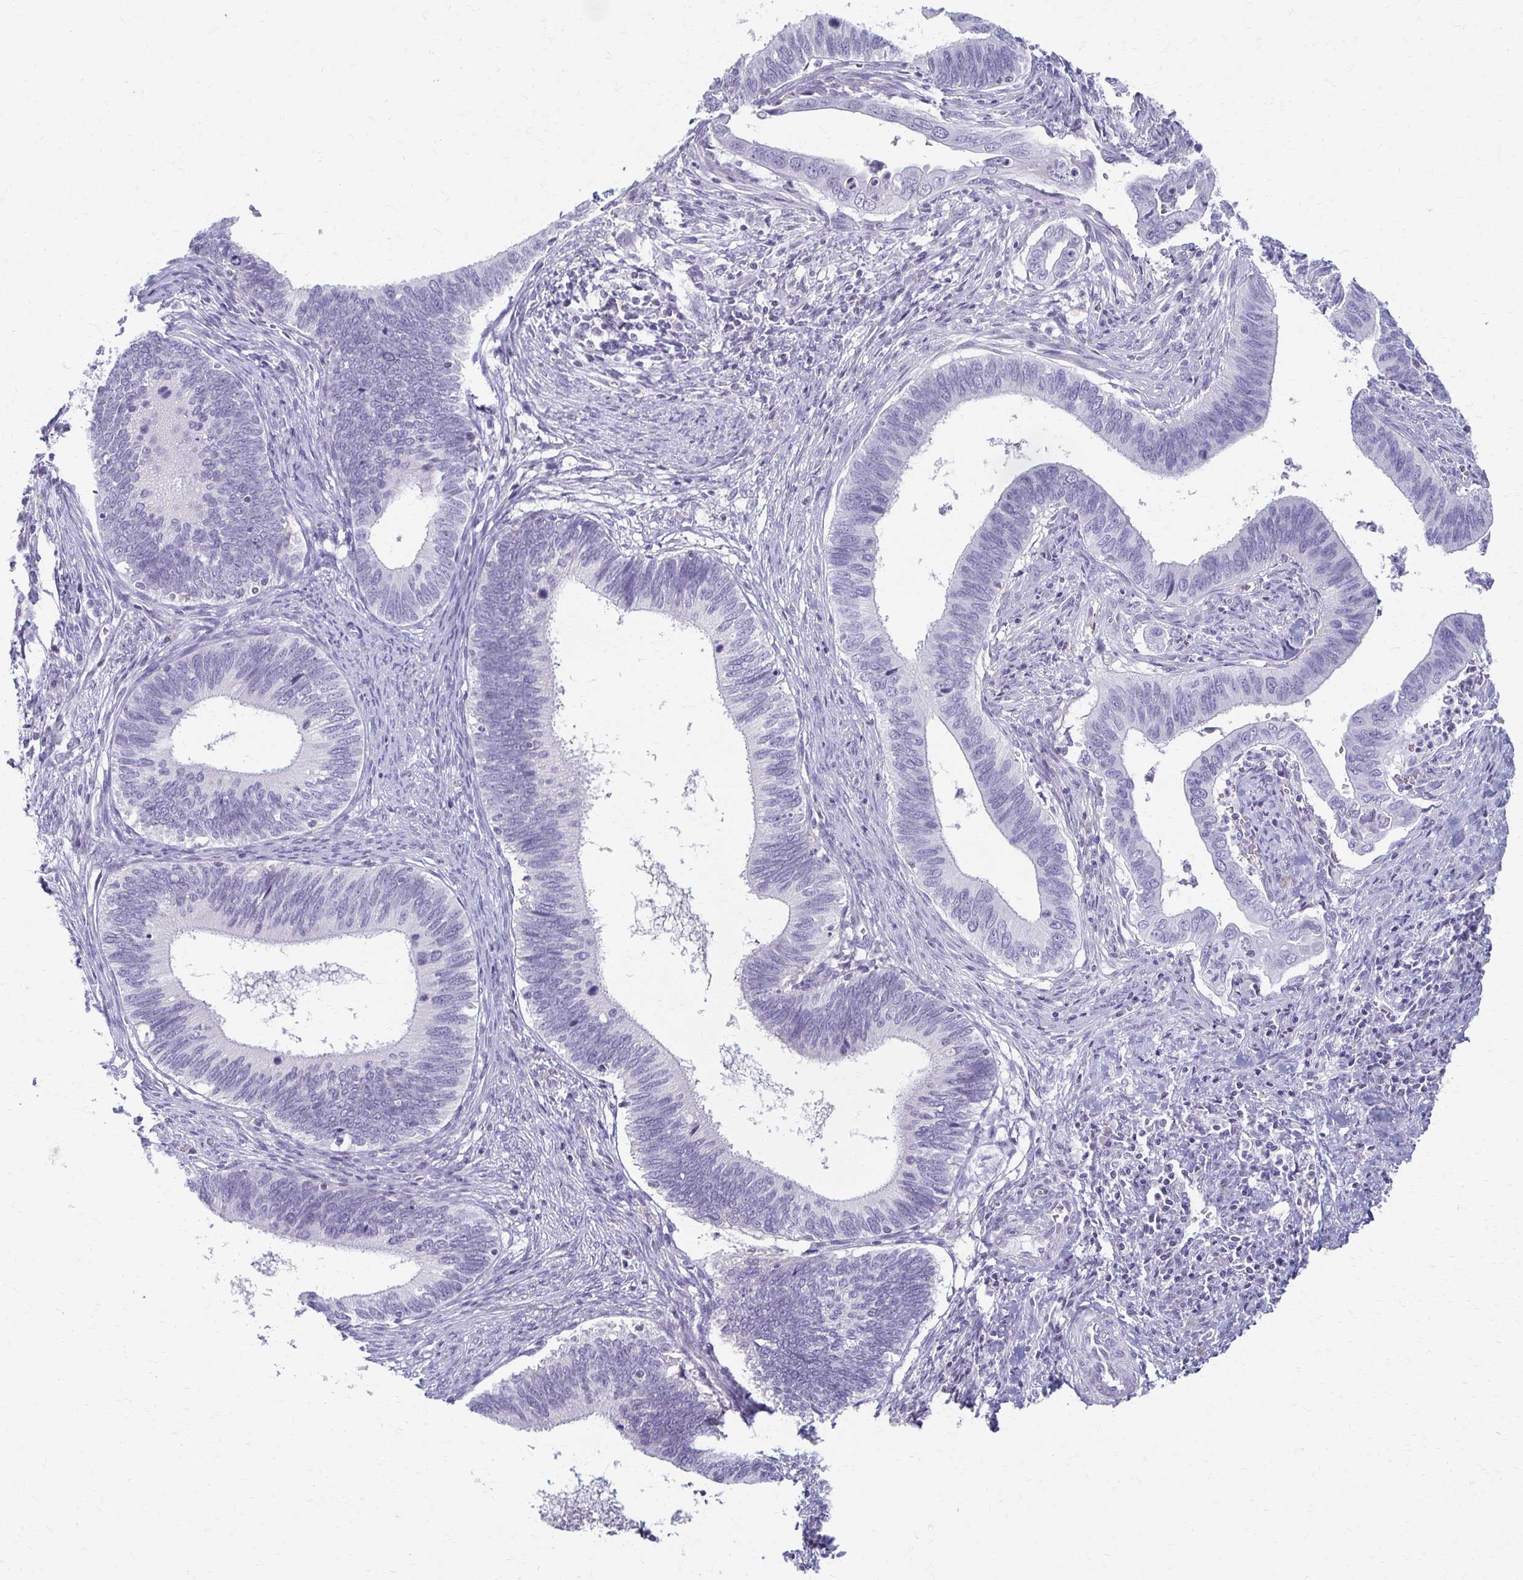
{"staining": {"intensity": "negative", "quantity": "none", "location": "none"}, "tissue": "cervical cancer", "cell_type": "Tumor cells", "image_type": "cancer", "snomed": [{"axis": "morphology", "description": "Adenocarcinoma, NOS"}, {"axis": "topography", "description": "Cervix"}], "caption": "Cervical adenocarcinoma was stained to show a protein in brown. There is no significant staining in tumor cells. (Brightfield microscopy of DAB (3,3'-diaminobenzidine) IHC at high magnification).", "gene": "FCGR2B", "patient": {"sex": "female", "age": 42}}